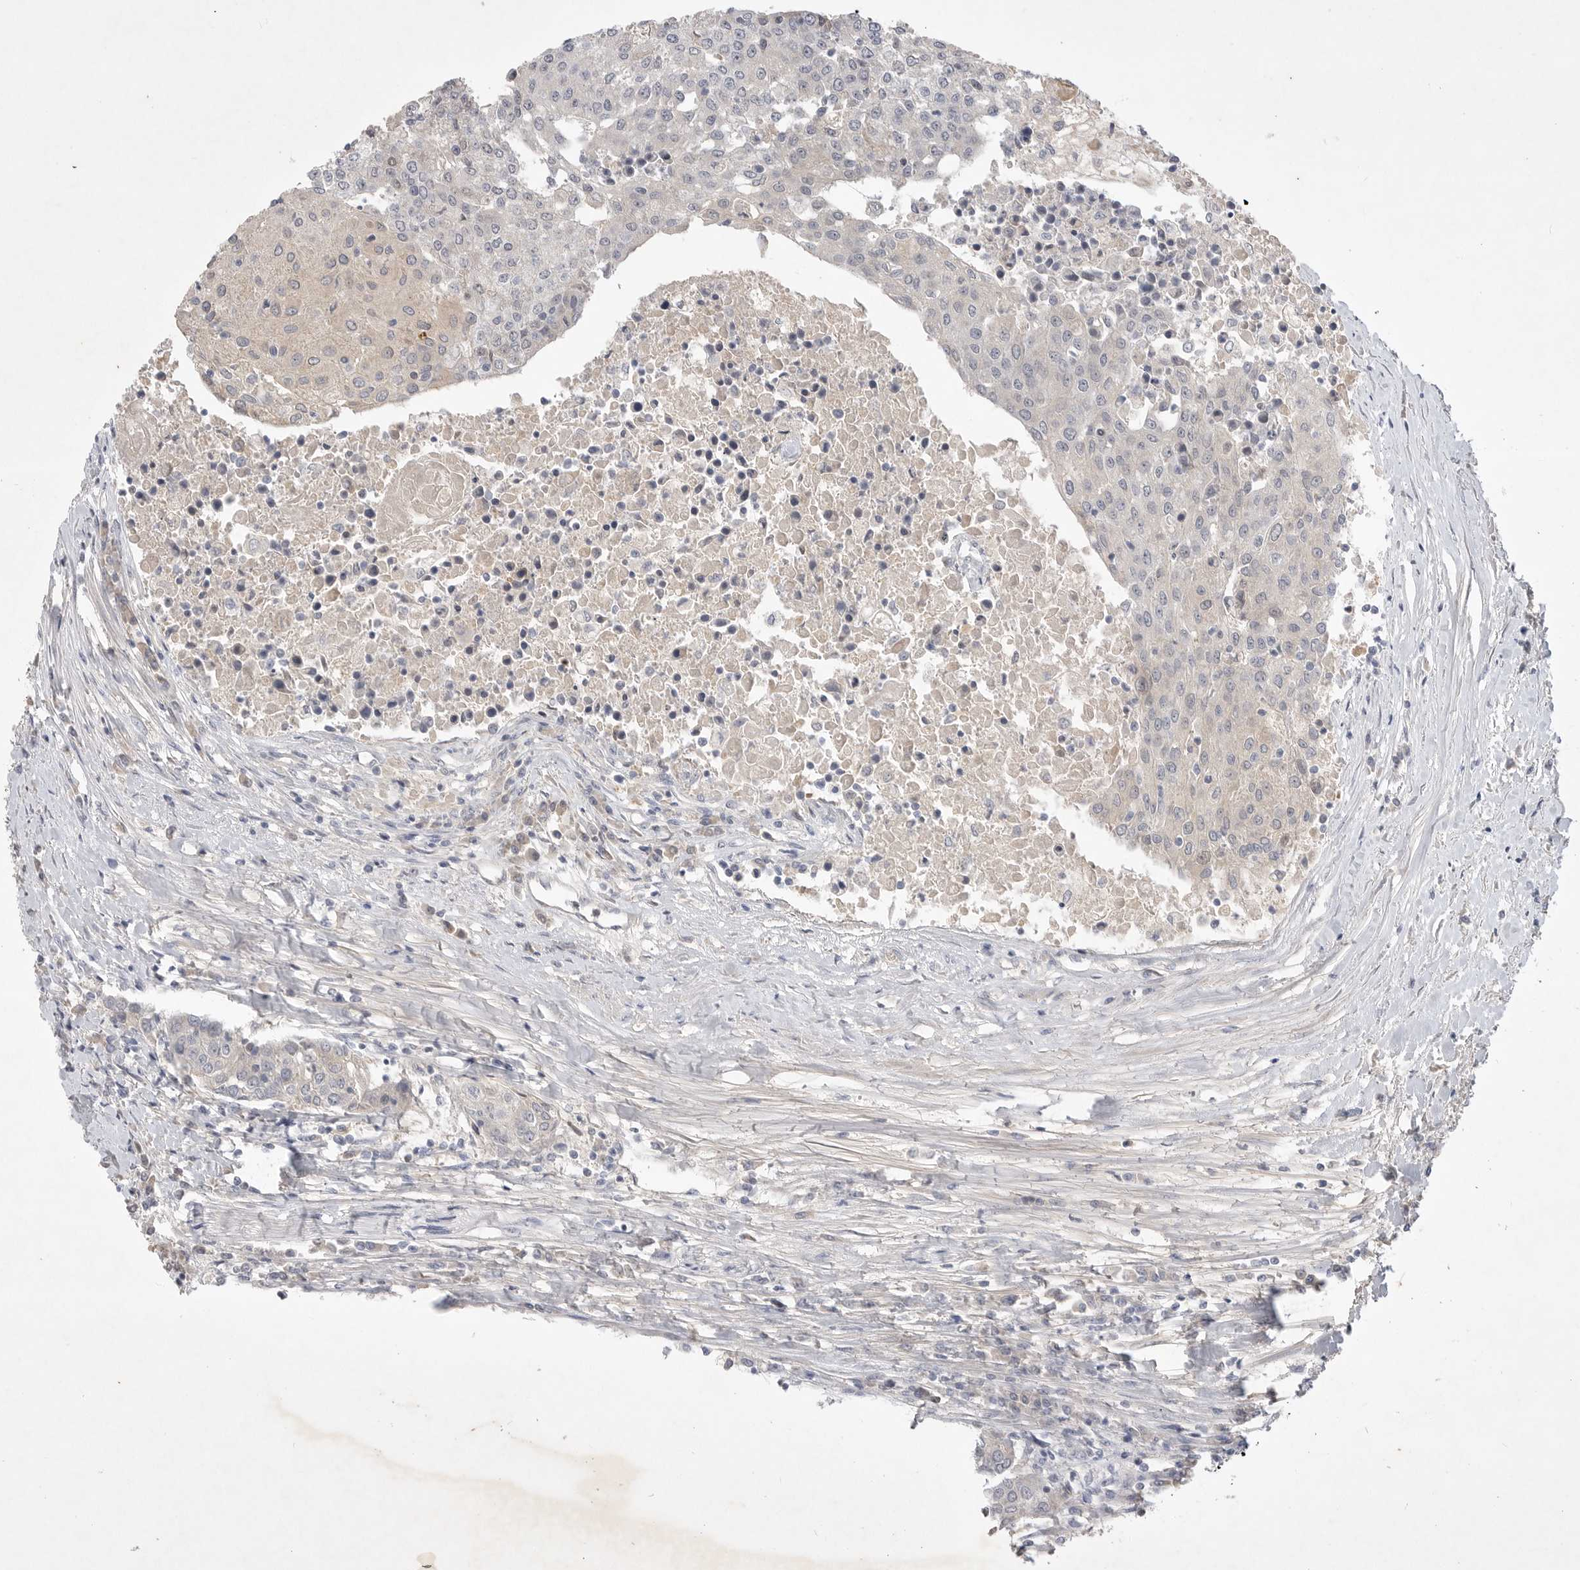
{"staining": {"intensity": "negative", "quantity": "none", "location": "none"}, "tissue": "urothelial cancer", "cell_type": "Tumor cells", "image_type": "cancer", "snomed": [{"axis": "morphology", "description": "Urothelial carcinoma, High grade"}, {"axis": "topography", "description": "Urinary bladder"}], "caption": "Immunohistochemistry (IHC) of human high-grade urothelial carcinoma shows no expression in tumor cells. (Immunohistochemistry (IHC), brightfield microscopy, high magnification).", "gene": "ITGAD", "patient": {"sex": "female", "age": 85}}